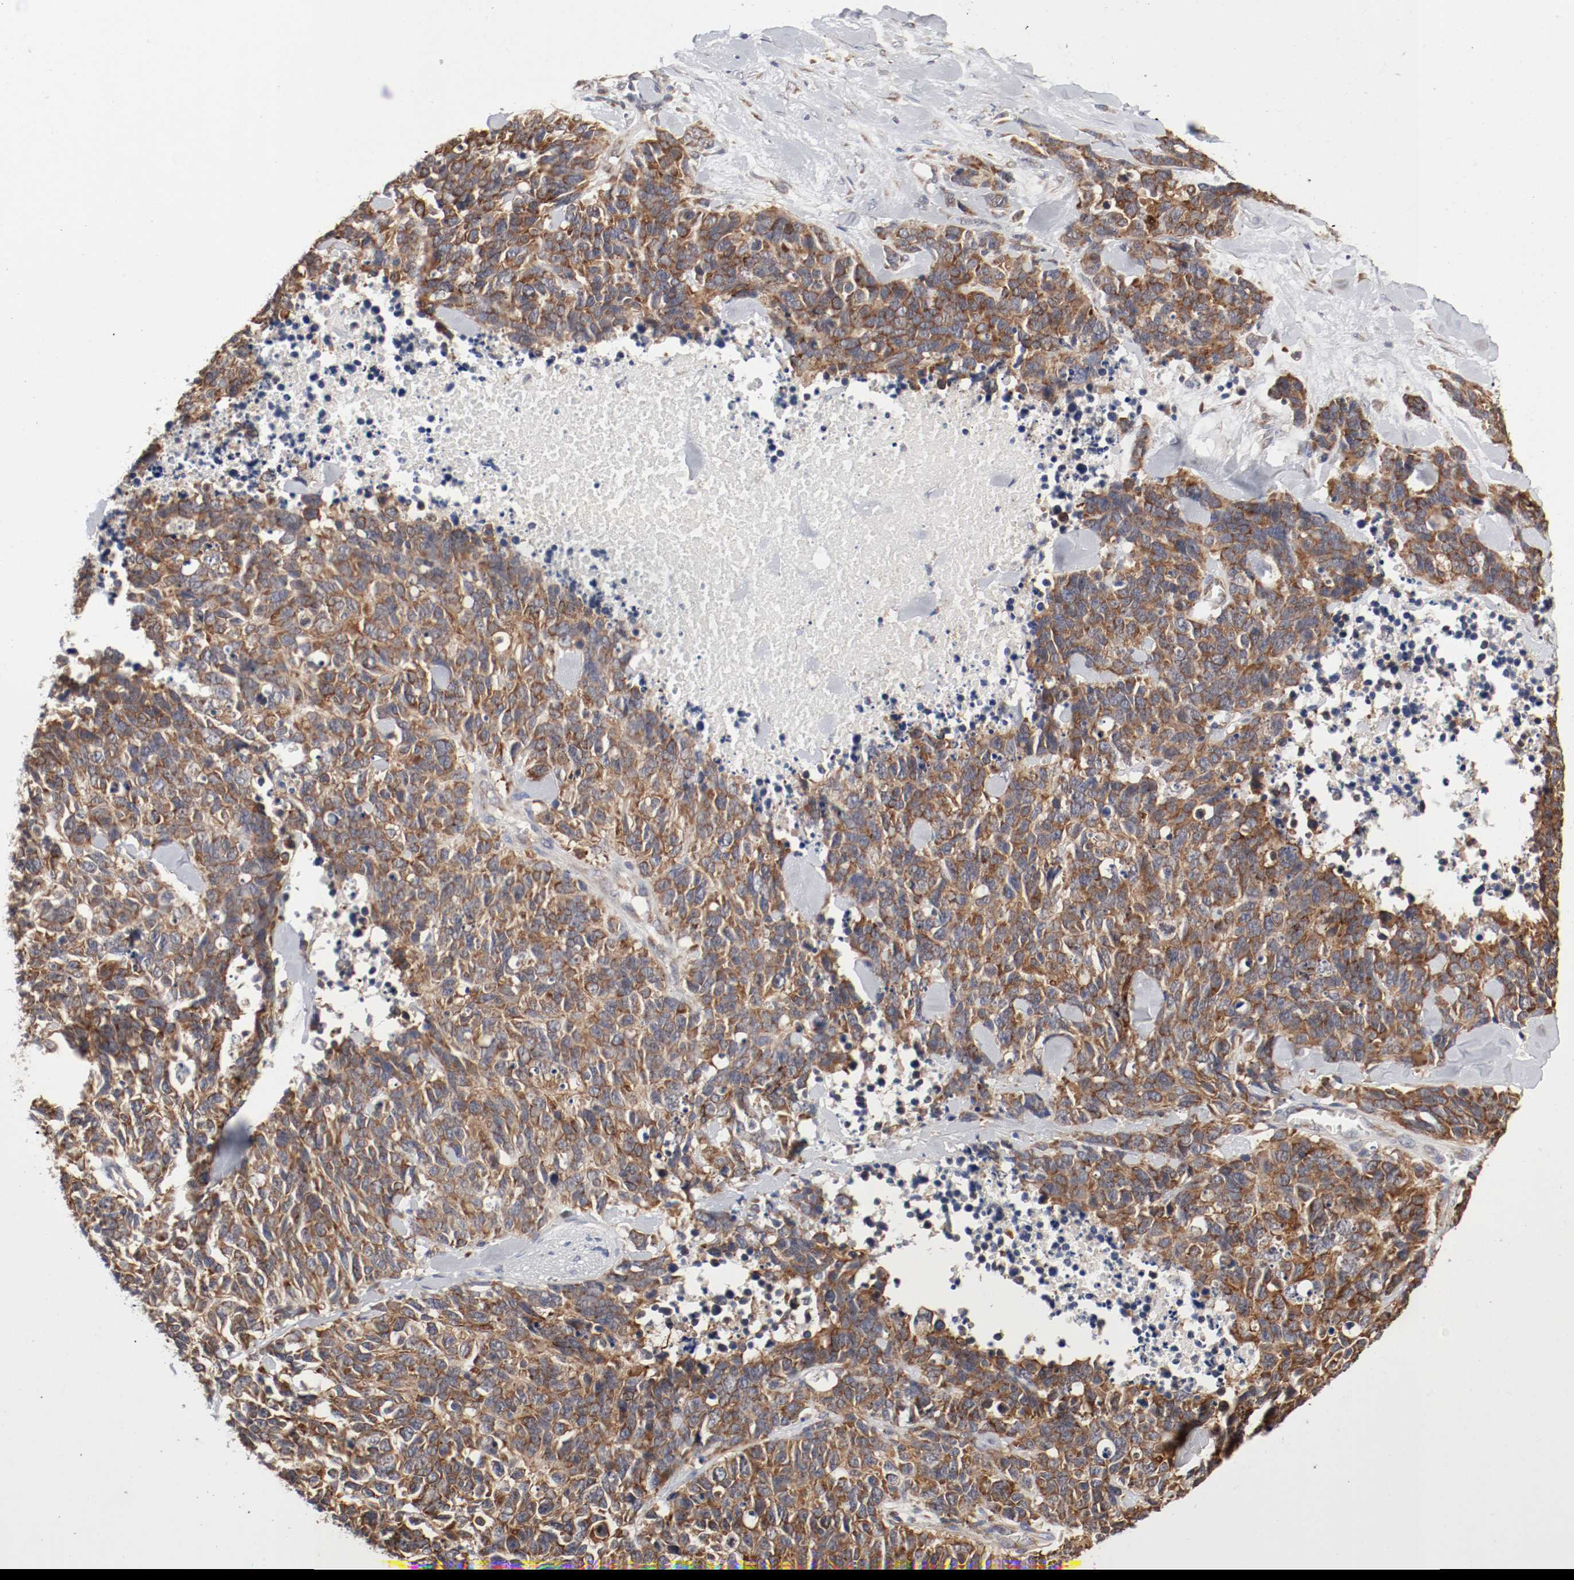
{"staining": {"intensity": "strong", "quantity": ">75%", "location": "cytoplasmic/membranous"}, "tissue": "lung cancer", "cell_type": "Tumor cells", "image_type": "cancer", "snomed": [{"axis": "morphology", "description": "Neoplasm, malignant, NOS"}, {"axis": "topography", "description": "Lung"}], "caption": "Immunohistochemical staining of lung neoplasm (malignant) exhibits high levels of strong cytoplasmic/membranous protein expression in about >75% of tumor cells.", "gene": "FKBP3", "patient": {"sex": "female", "age": 58}}